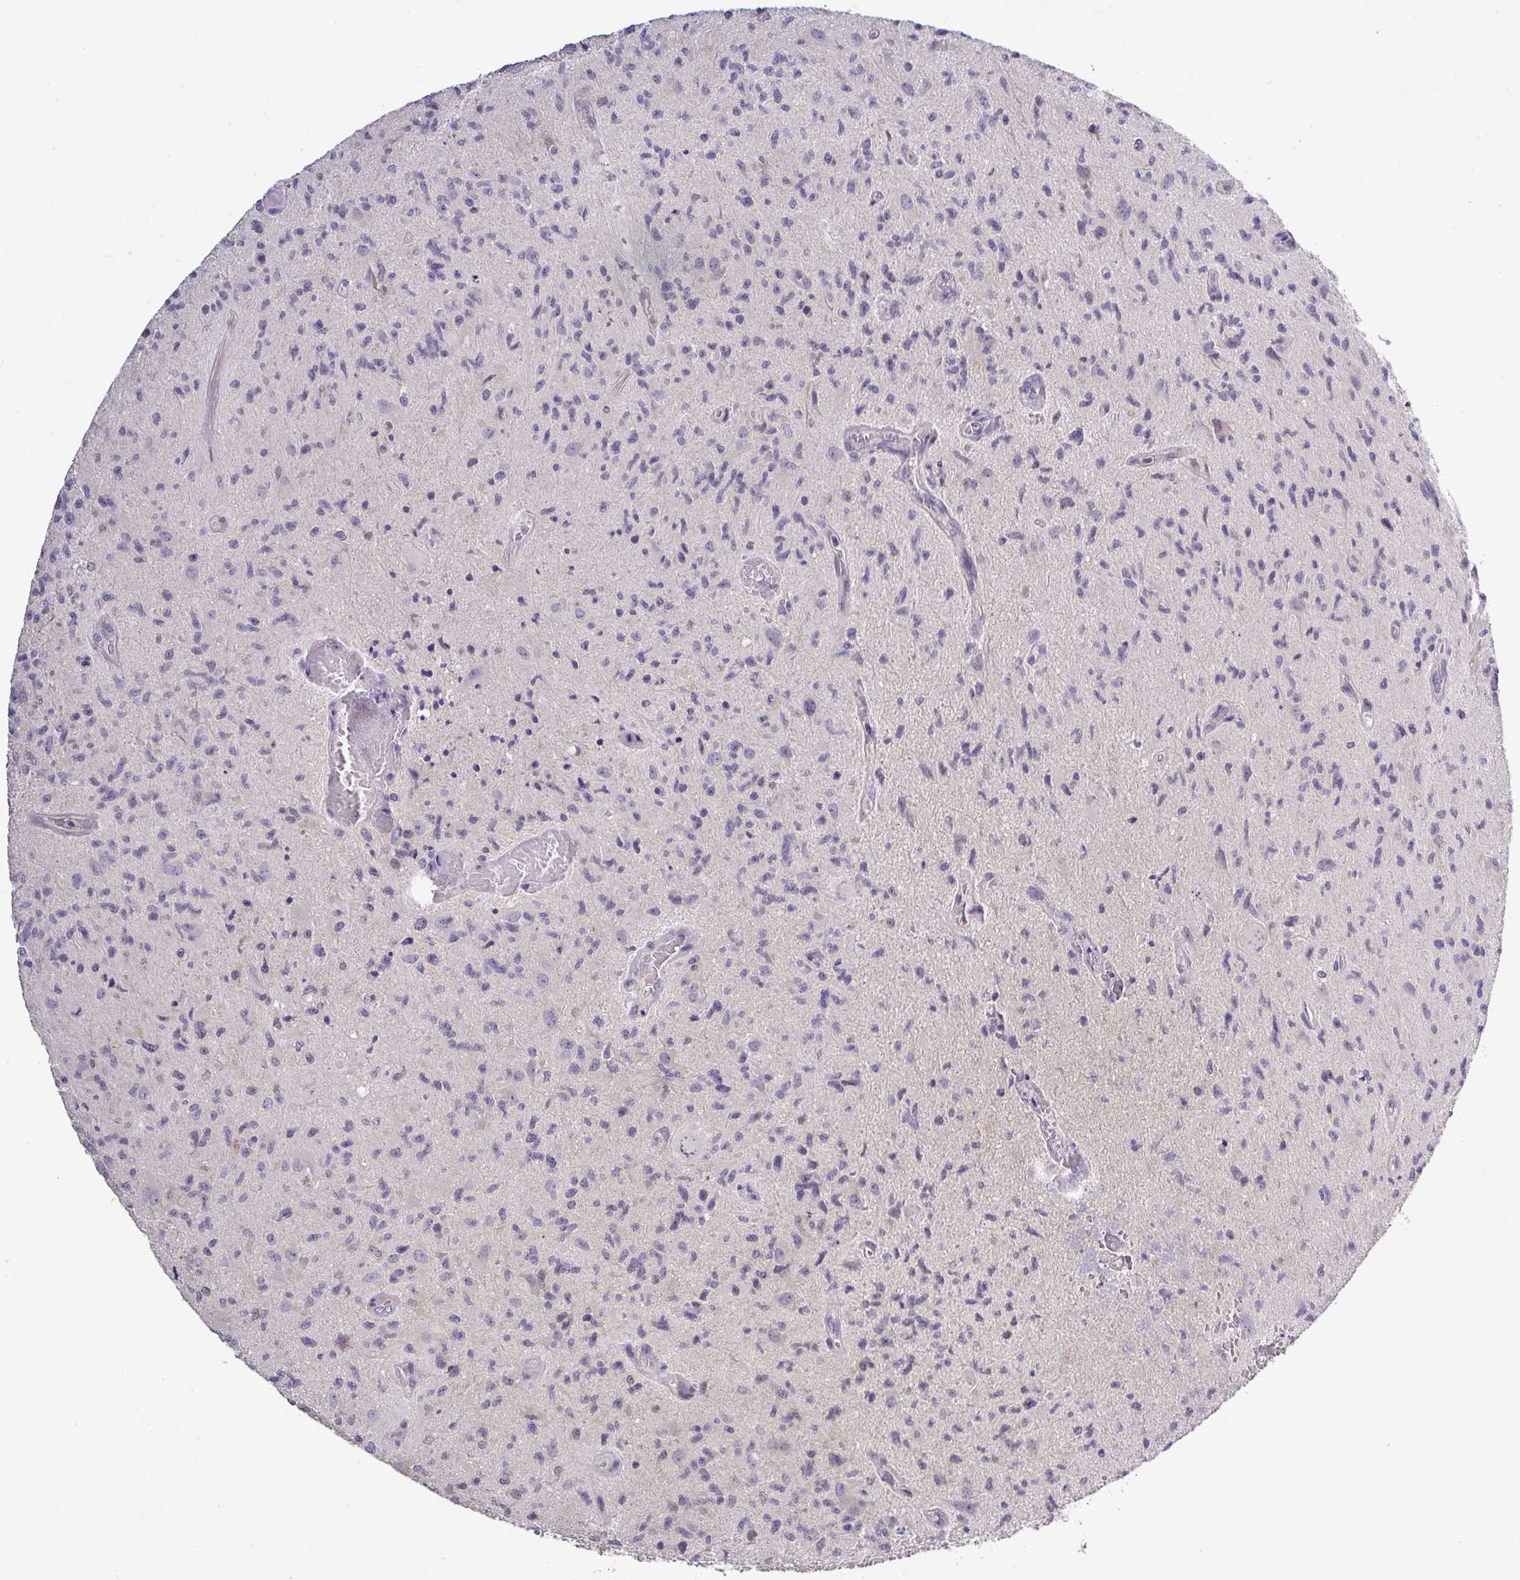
{"staining": {"intensity": "negative", "quantity": "none", "location": "none"}, "tissue": "glioma", "cell_type": "Tumor cells", "image_type": "cancer", "snomed": [{"axis": "morphology", "description": "Glioma, malignant, High grade"}, {"axis": "topography", "description": "Brain"}], "caption": "This is an IHC micrograph of glioma. There is no staining in tumor cells.", "gene": "TMEM62", "patient": {"sex": "male", "age": 67}}